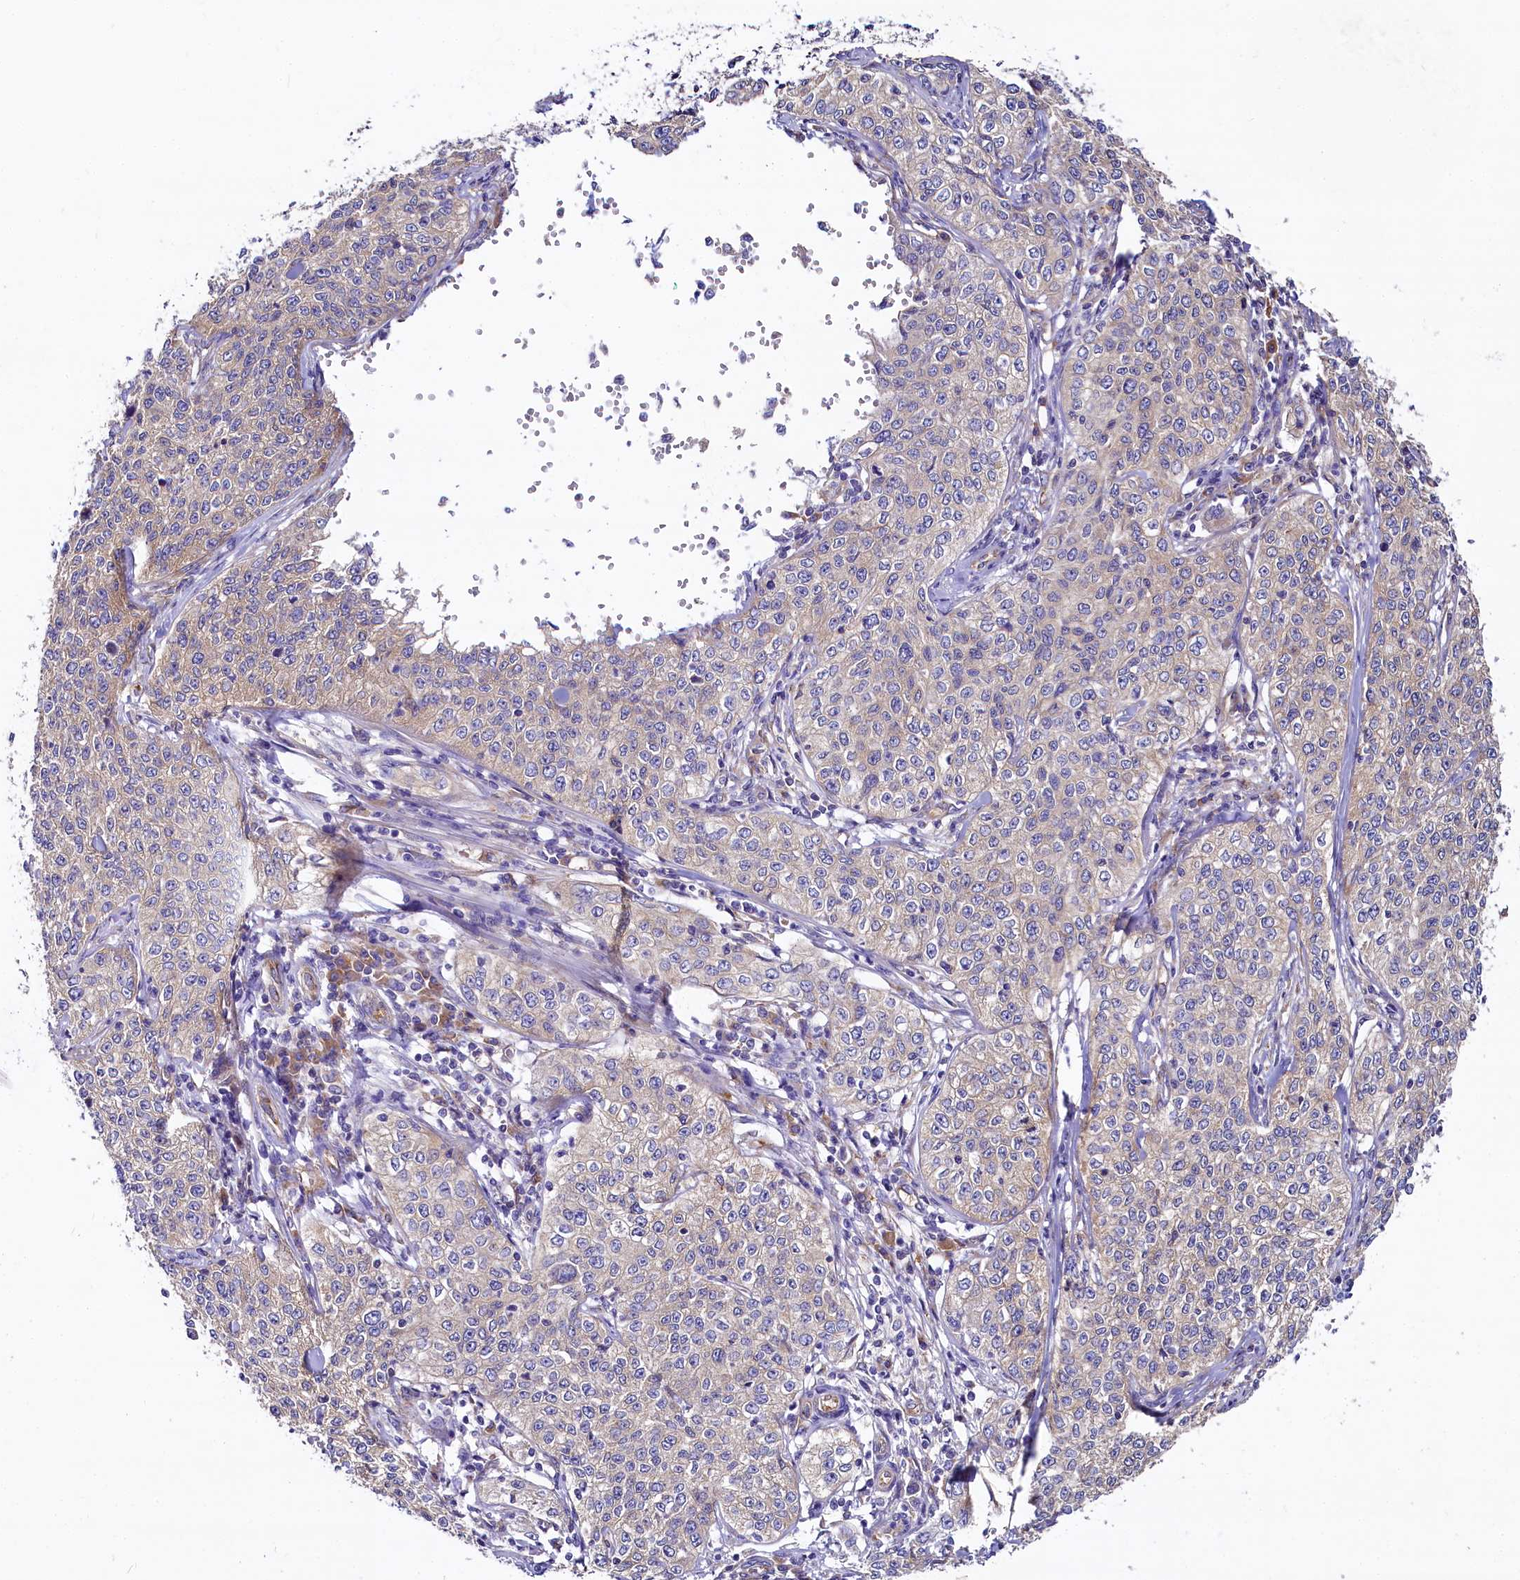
{"staining": {"intensity": "negative", "quantity": "none", "location": "none"}, "tissue": "cervical cancer", "cell_type": "Tumor cells", "image_type": "cancer", "snomed": [{"axis": "morphology", "description": "Squamous cell carcinoma, NOS"}, {"axis": "topography", "description": "Cervix"}], "caption": "A photomicrograph of cervical cancer (squamous cell carcinoma) stained for a protein displays no brown staining in tumor cells.", "gene": "QARS1", "patient": {"sex": "female", "age": 35}}